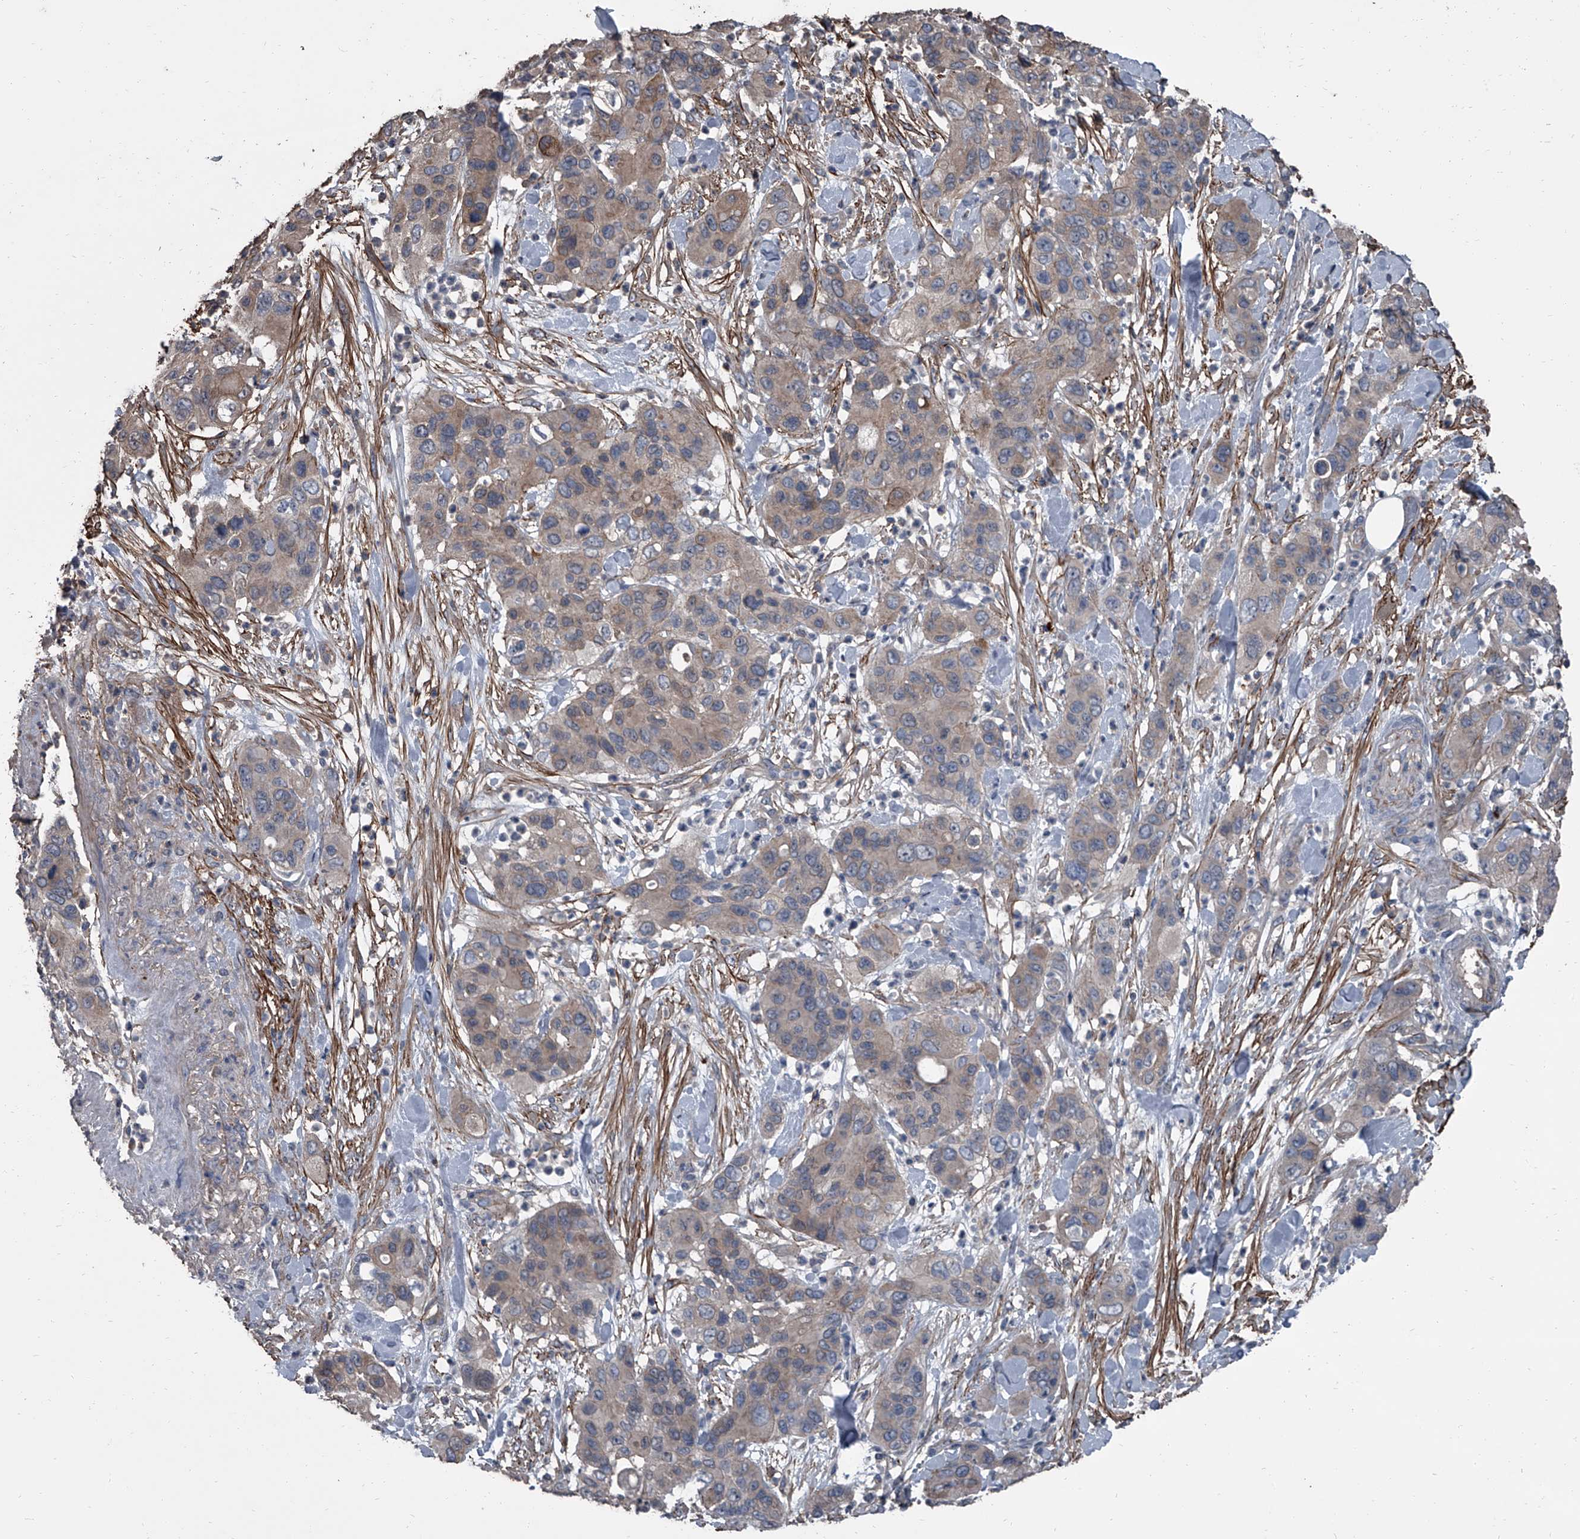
{"staining": {"intensity": "weak", "quantity": "25%-75%", "location": "cytoplasmic/membranous"}, "tissue": "pancreatic cancer", "cell_type": "Tumor cells", "image_type": "cancer", "snomed": [{"axis": "morphology", "description": "Adenocarcinoma, NOS"}, {"axis": "topography", "description": "Pancreas"}], "caption": "This histopathology image shows immunohistochemistry (IHC) staining of human pancreatic cancer (adenocarcinoma), with low weak cytoplasmic/membranous positivity in about 25%-75% of tumor cells.", "gene": "OARD1", "patient": {"sex": "female", "age": 71}}